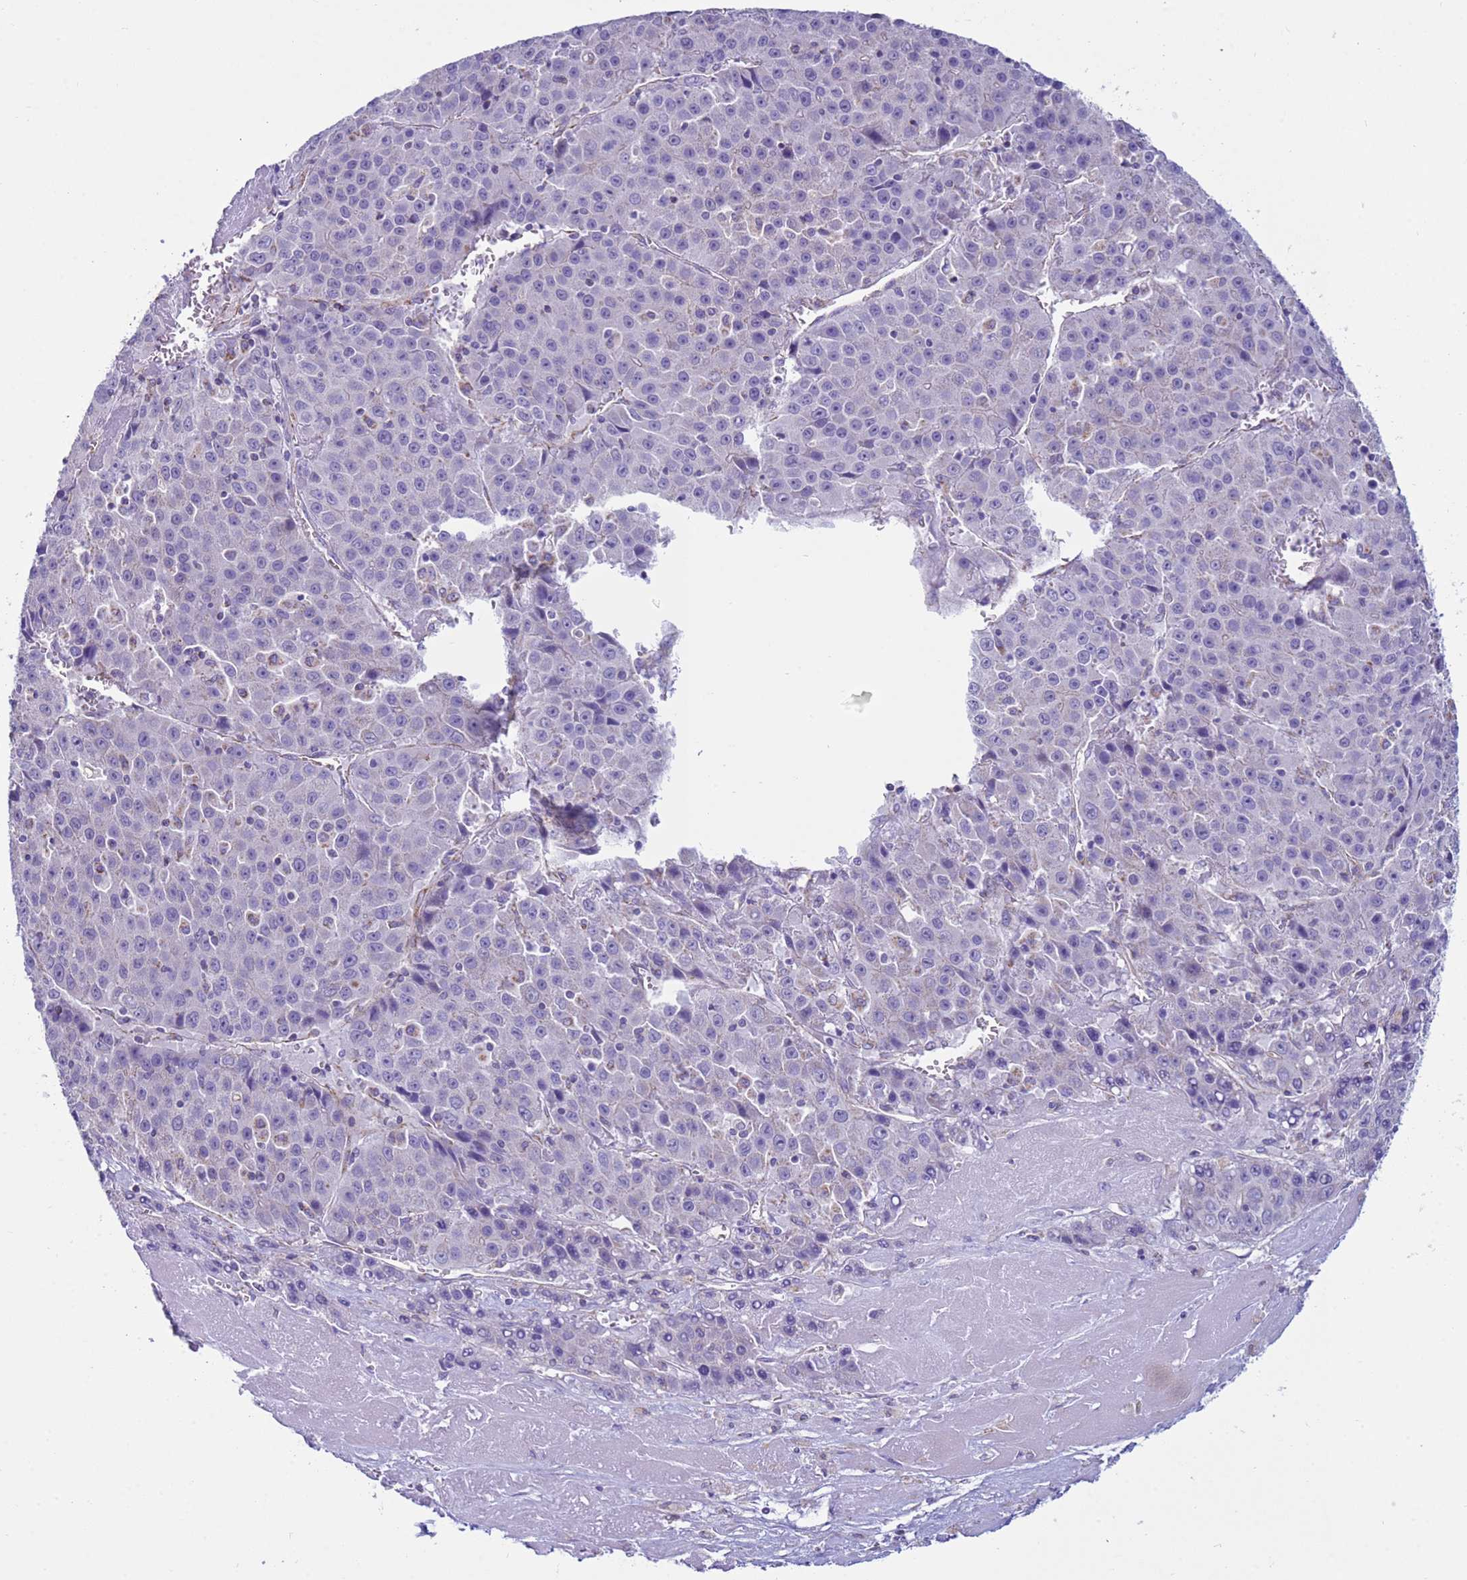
{"staining": {"intensity": "negative", "quantity": "none", "location": "none"}, "tissue": "liver cancer", "cell_type": "Tumor cells", "image_type": "cancer", "snomed": [{"axis": "morphology", "description": "Carcinoma, Hepatocellular, NOS"}, {"axis": "topography", "description": "Liver"}], "caption": "Immunohistochemistry micrograph of human hepatocellular carcinoma (liver) stained for a protein (brown), which reveals no staining in tumor cells.", "gene": "NCALD", "patient": {"sex": "female", "age": 53}}